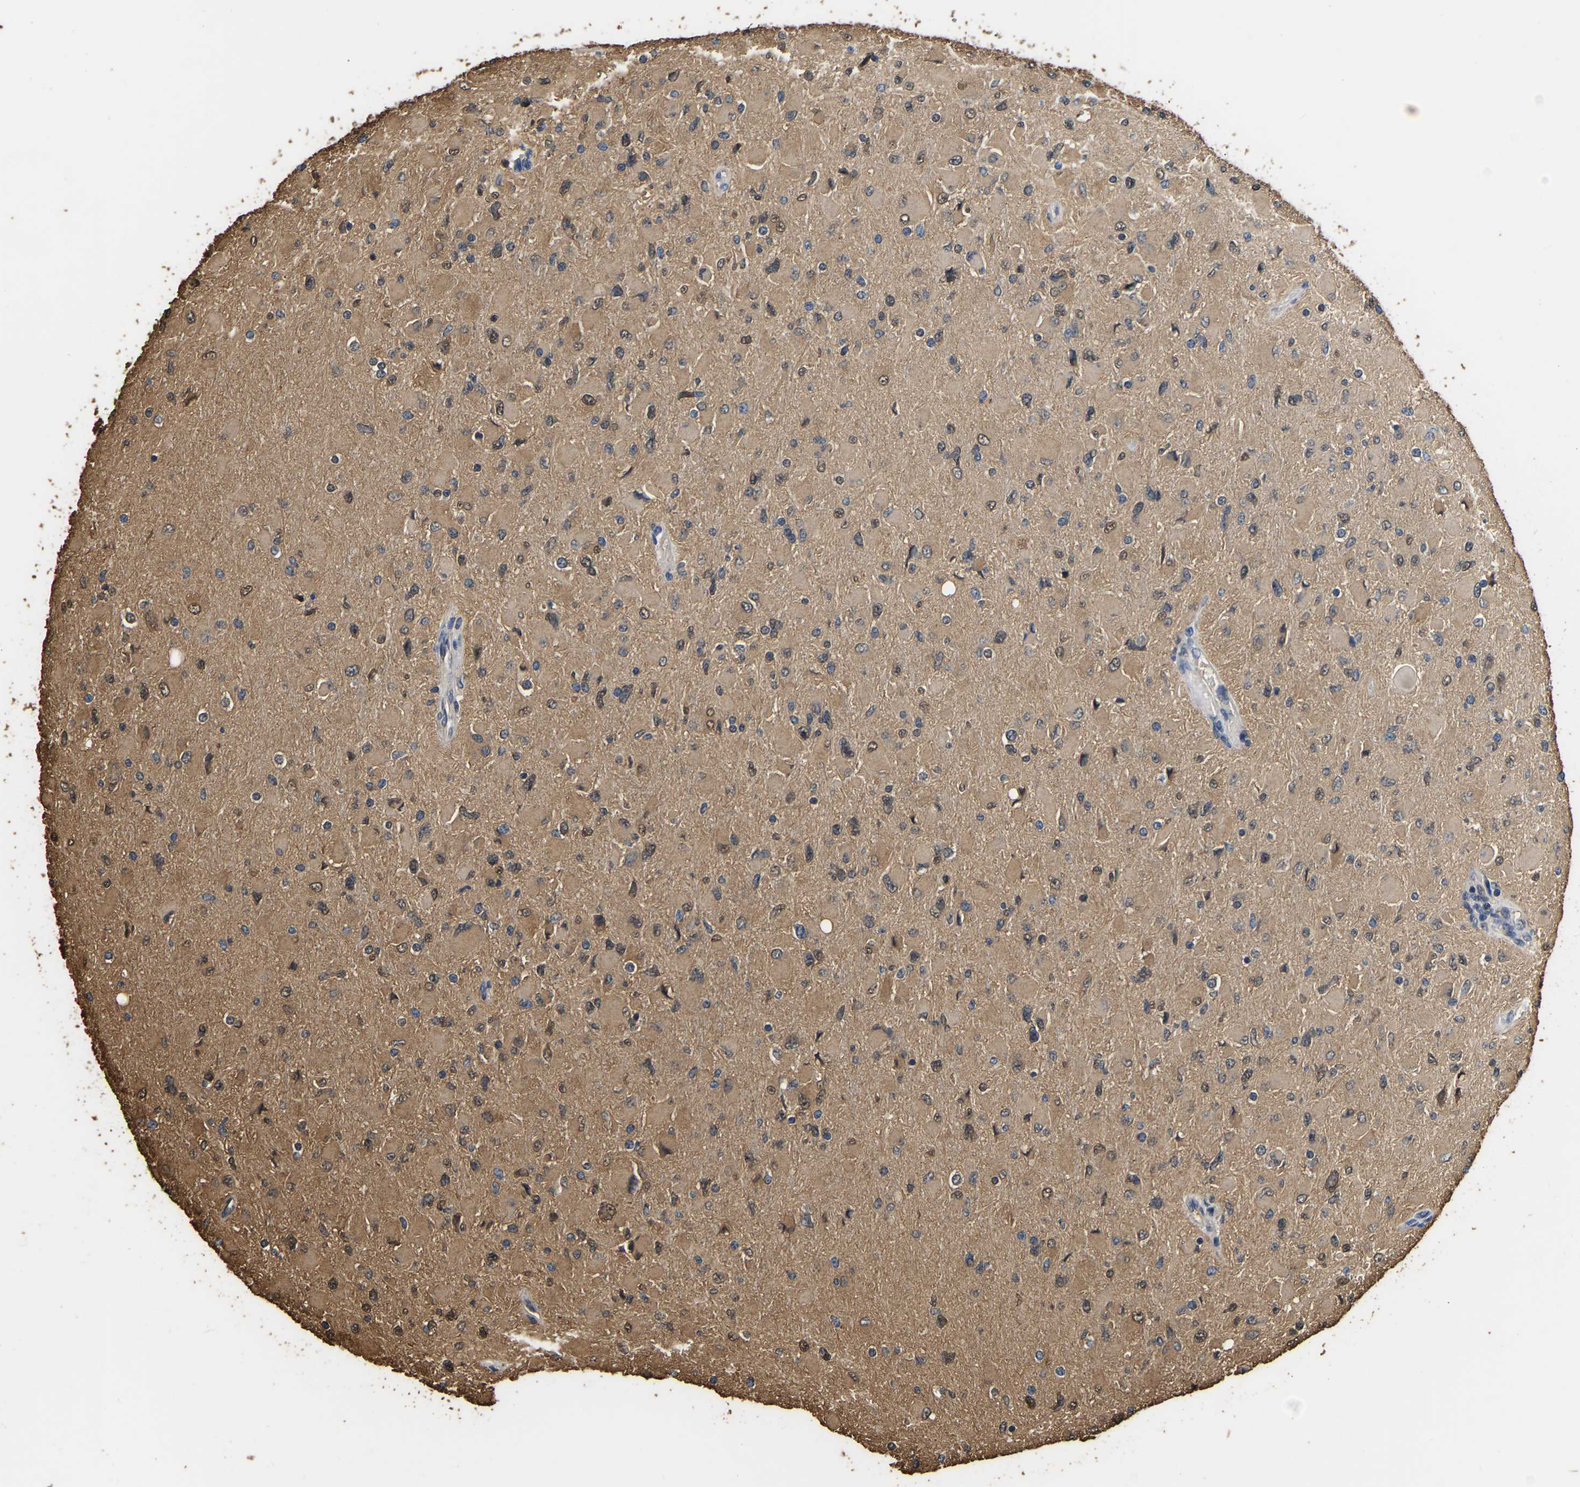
{"staining": {"intensity": "moderate", "quantity": ">75%", "location": "cytoplasmic/membranous"}, "tissue": "glioma", "cell_type": "Tumor cells", "image_type": "cancer", "snomed": [{"axis": "morphology", "description": "Glioma, malignant, High grade"}, {"axis": "topography", "description": "Cerebral cortex"}], "caption": "A histopathology image of glioma stained for a protein displays moderate cytoplasmic/membranous brown staining in tumor cells. The staining is performed using DAB (3,3'-diaminobenzidine) brown chromogen to label protein expression. The nuclei are counter-stained blue using hematoxylin.", "gene": "LDHB", "patient": {"sex": "female", "age": 36}}